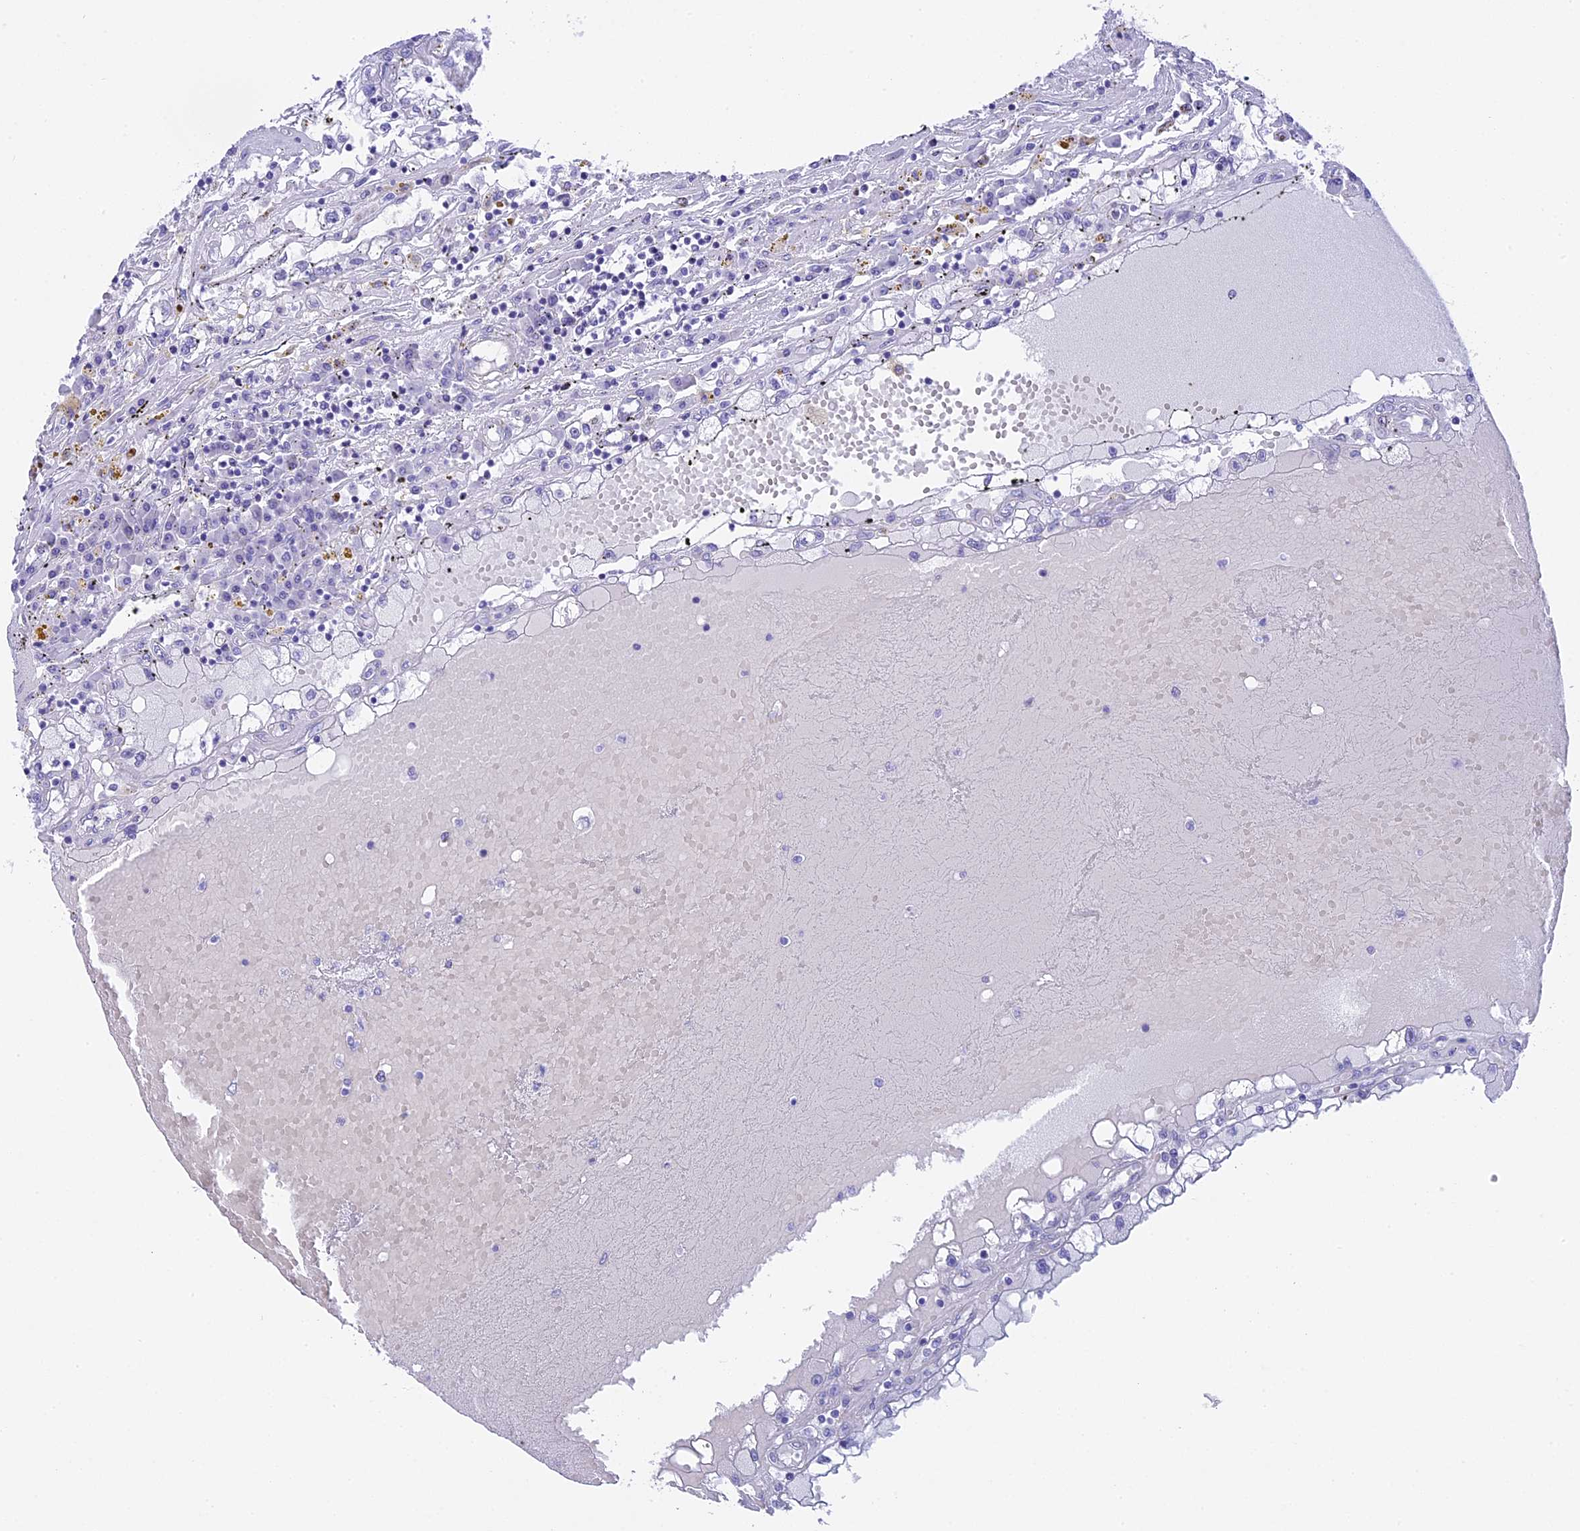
{"staining": {"intensity": "negative", "quantity": "none", "location": "none"}, "tissue": "renal cancer", "cell_type": "Tumor cells", "image_type": "cancer", "snomed": [{"axis": "morphology", "description": "Adenocarcinoma, NOS"}, {"axis": "topography", "description": "Kidney"}], "caption": "Human renal cancer (adenocarcinoma) stained for a protein using IHC shows no staining in tumor cells.", "gene": "TACSTD2", "patient": {"sex": "male", "age": 56}}